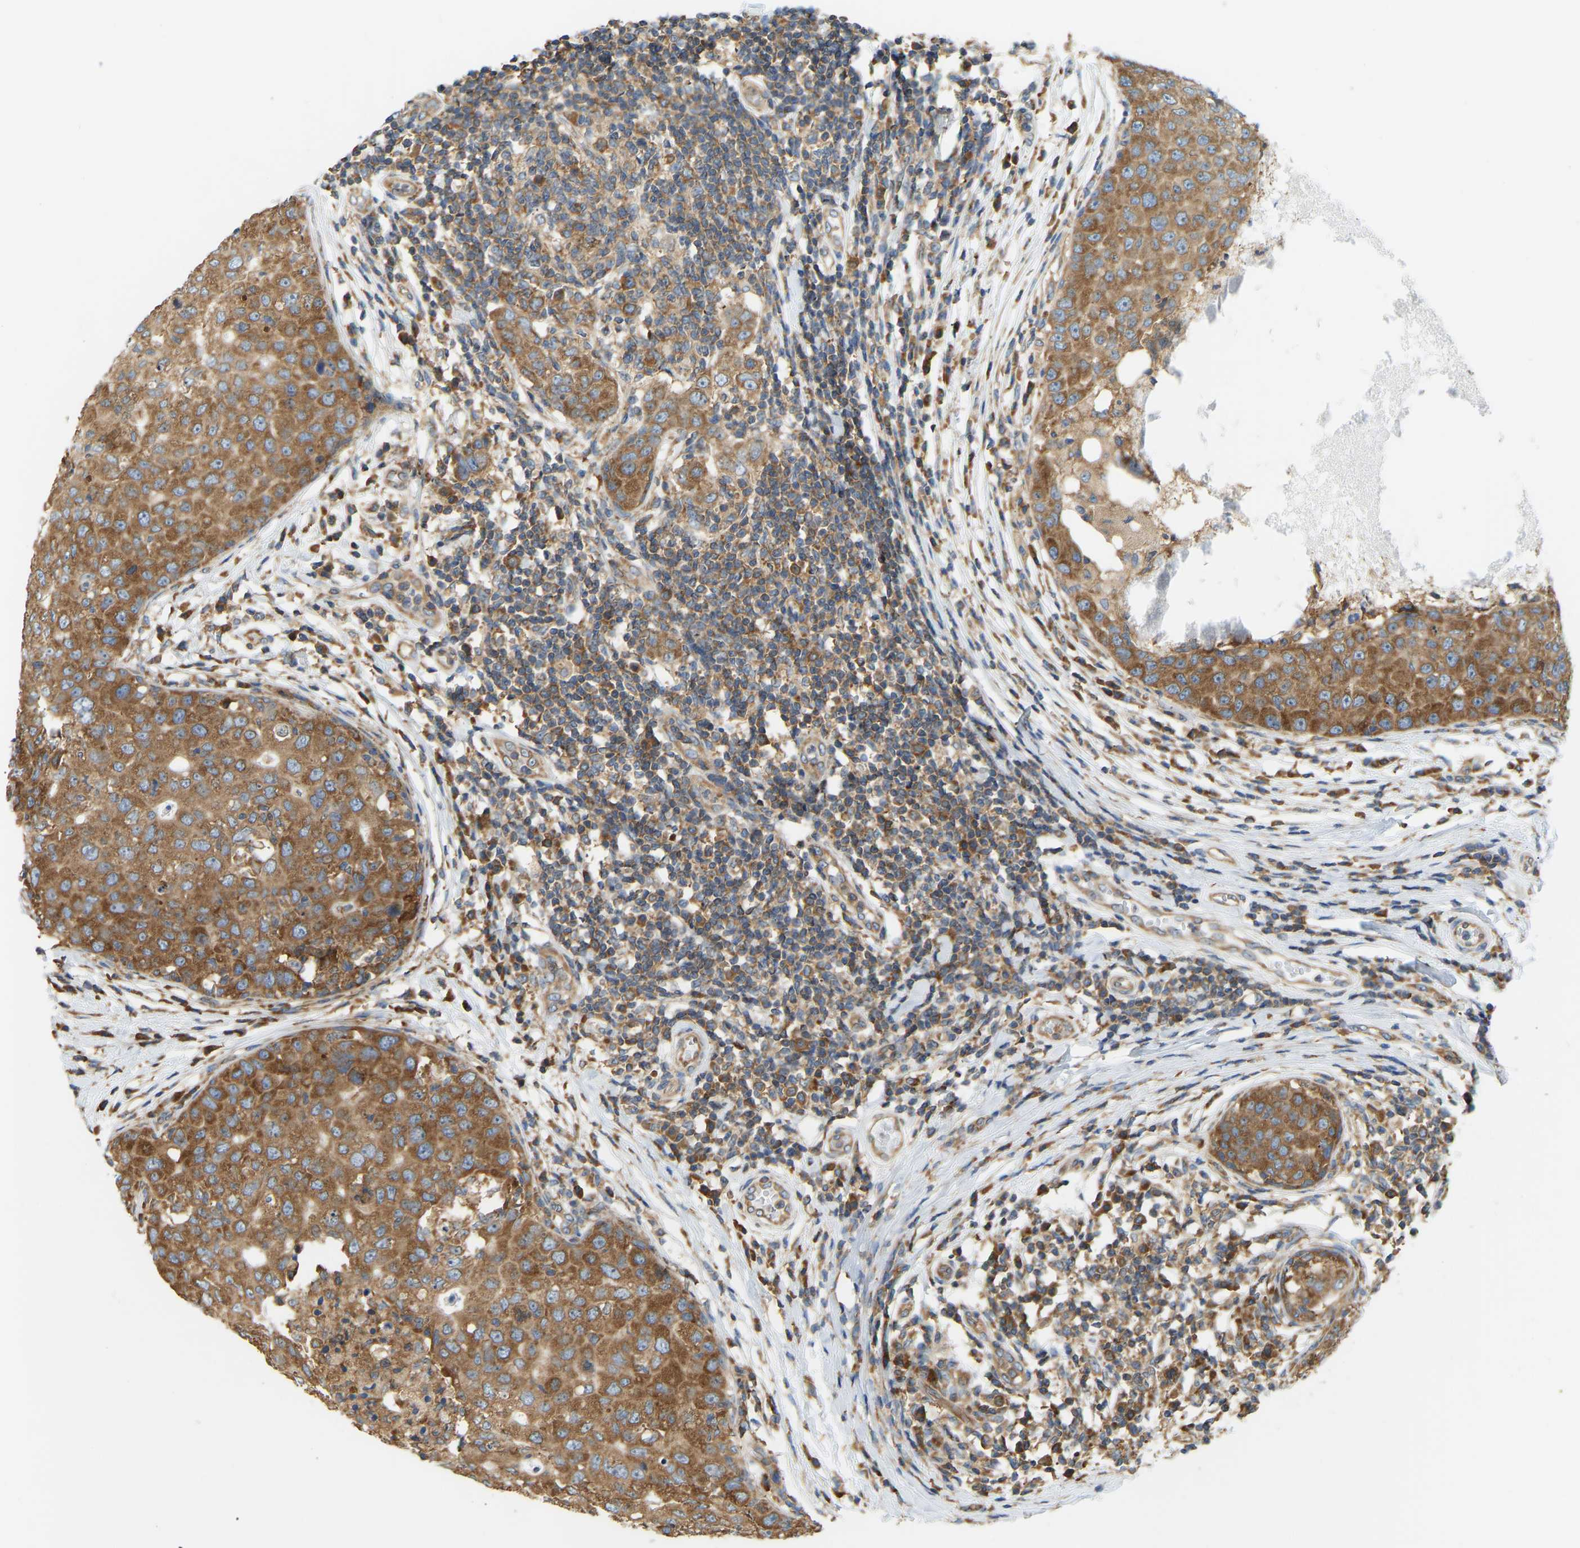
{"staining": {"intensity": "moderate", "quantity": ">75%", "location": "cytoplasmic/membranous"}, "tissue": "breast cancer", "cell_type": "Tumor cells", "image_type": "cancer", "snomed": [{"axis": "morphology", "description": "Duct carcinoma"}, {"axis": "topography", "description": "Breast"}], "caption": "Tumor cells display moderate cytoplasmic/membranous expression in about >75% of cells in intraductal carcinoma (breast).", "gene": "RPS6KB2", "patient": {"sex": "female", "age": 27}}